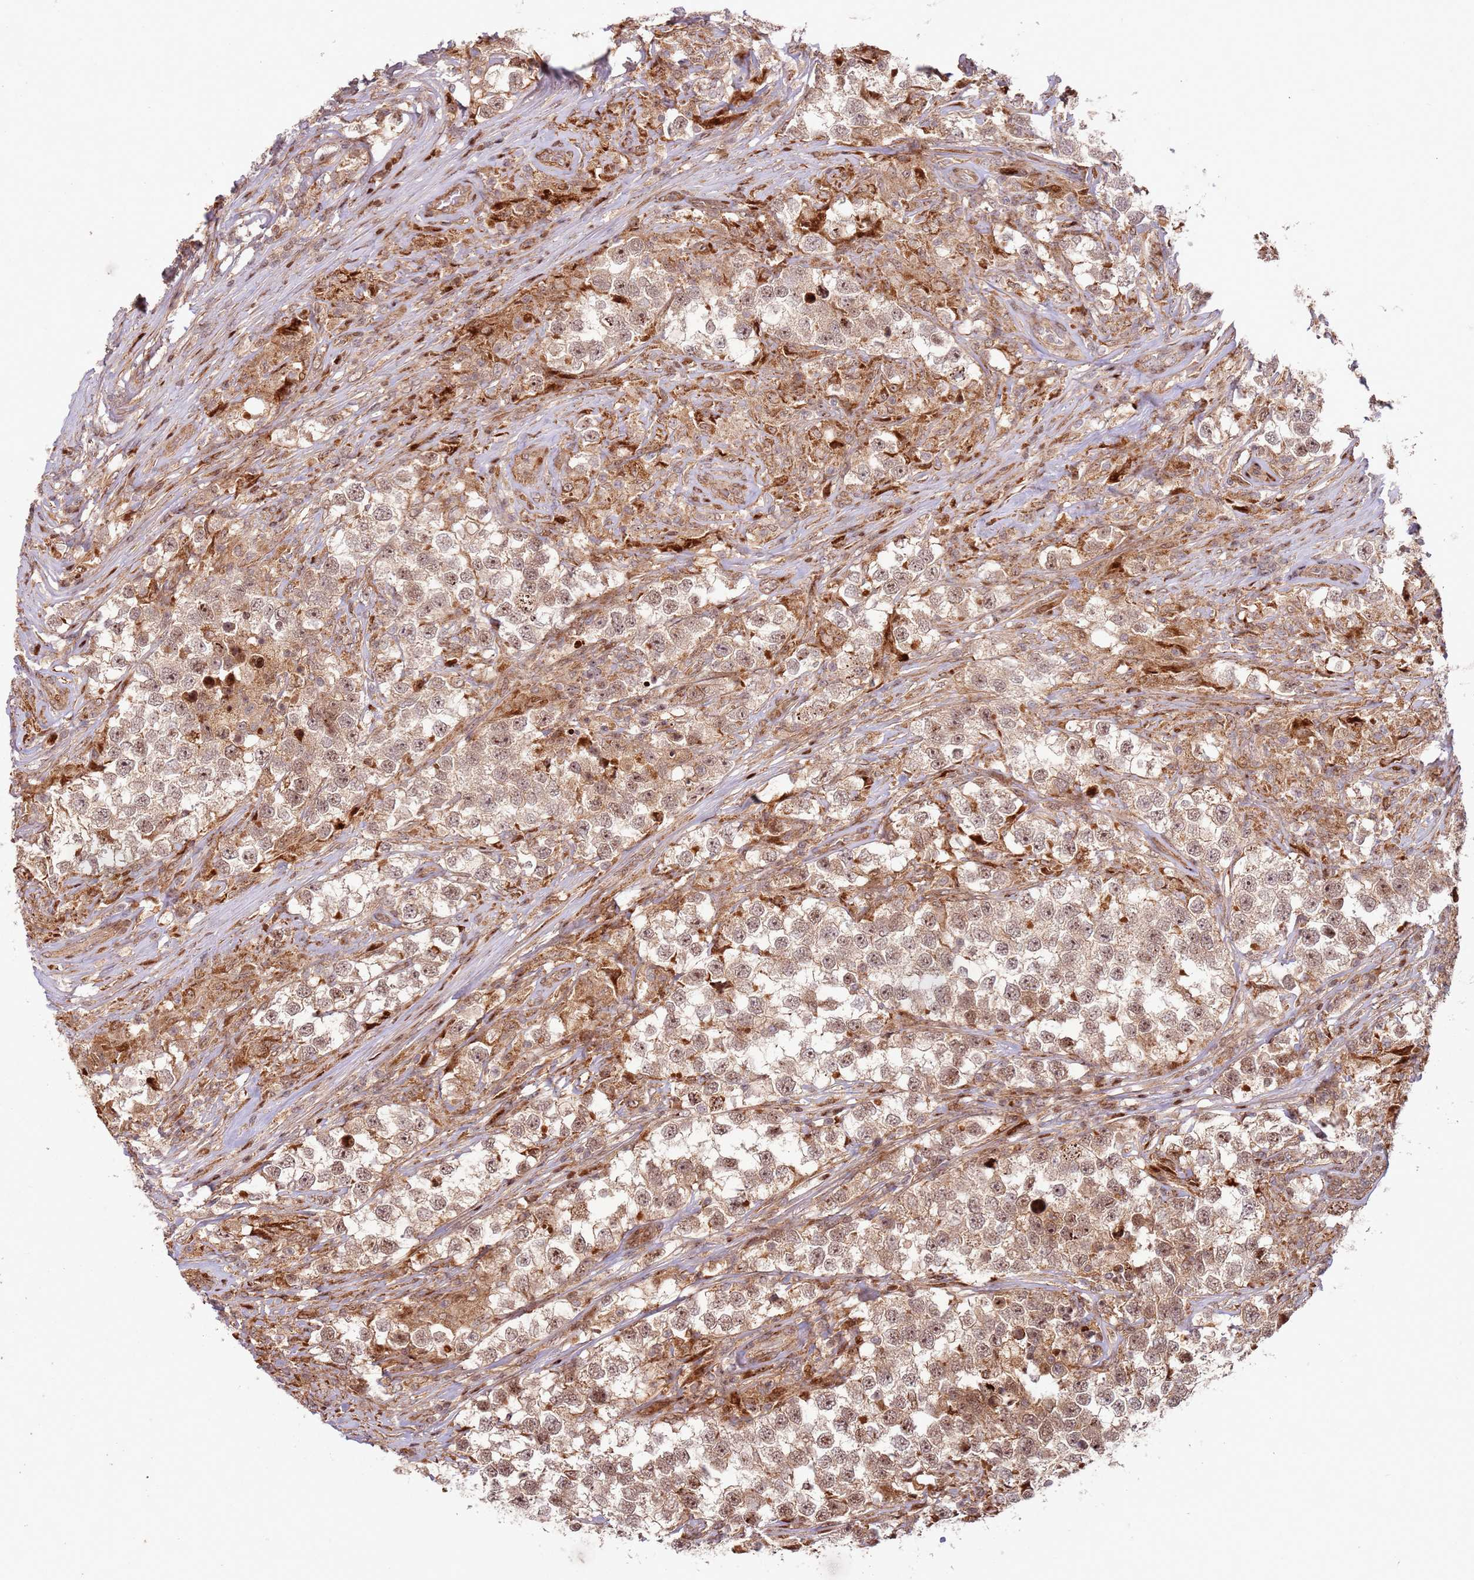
{"staining": {"intensity": "weak", "quantity": ">75%", "location": "cytoplasmic/membranous,nuclear"}, "tissue": "testis cancer", "cell_type": "Tumor cells", "image_type": "cancer", "snomed": [{"axis": "morphology", "description": "Seminoma, NOS"}, {"axis": "topography", "description": "Testis"}], "caption": "Tumor cells demonstrate weak cytoplasmic/membranous and nuclear staining in approximately >75% of cells in testis cancer. (Brightfield microscopy of DAB IHC at high magnification).", "gene": "TMEM233", "patient": {"sex": "male", "age": 46}}